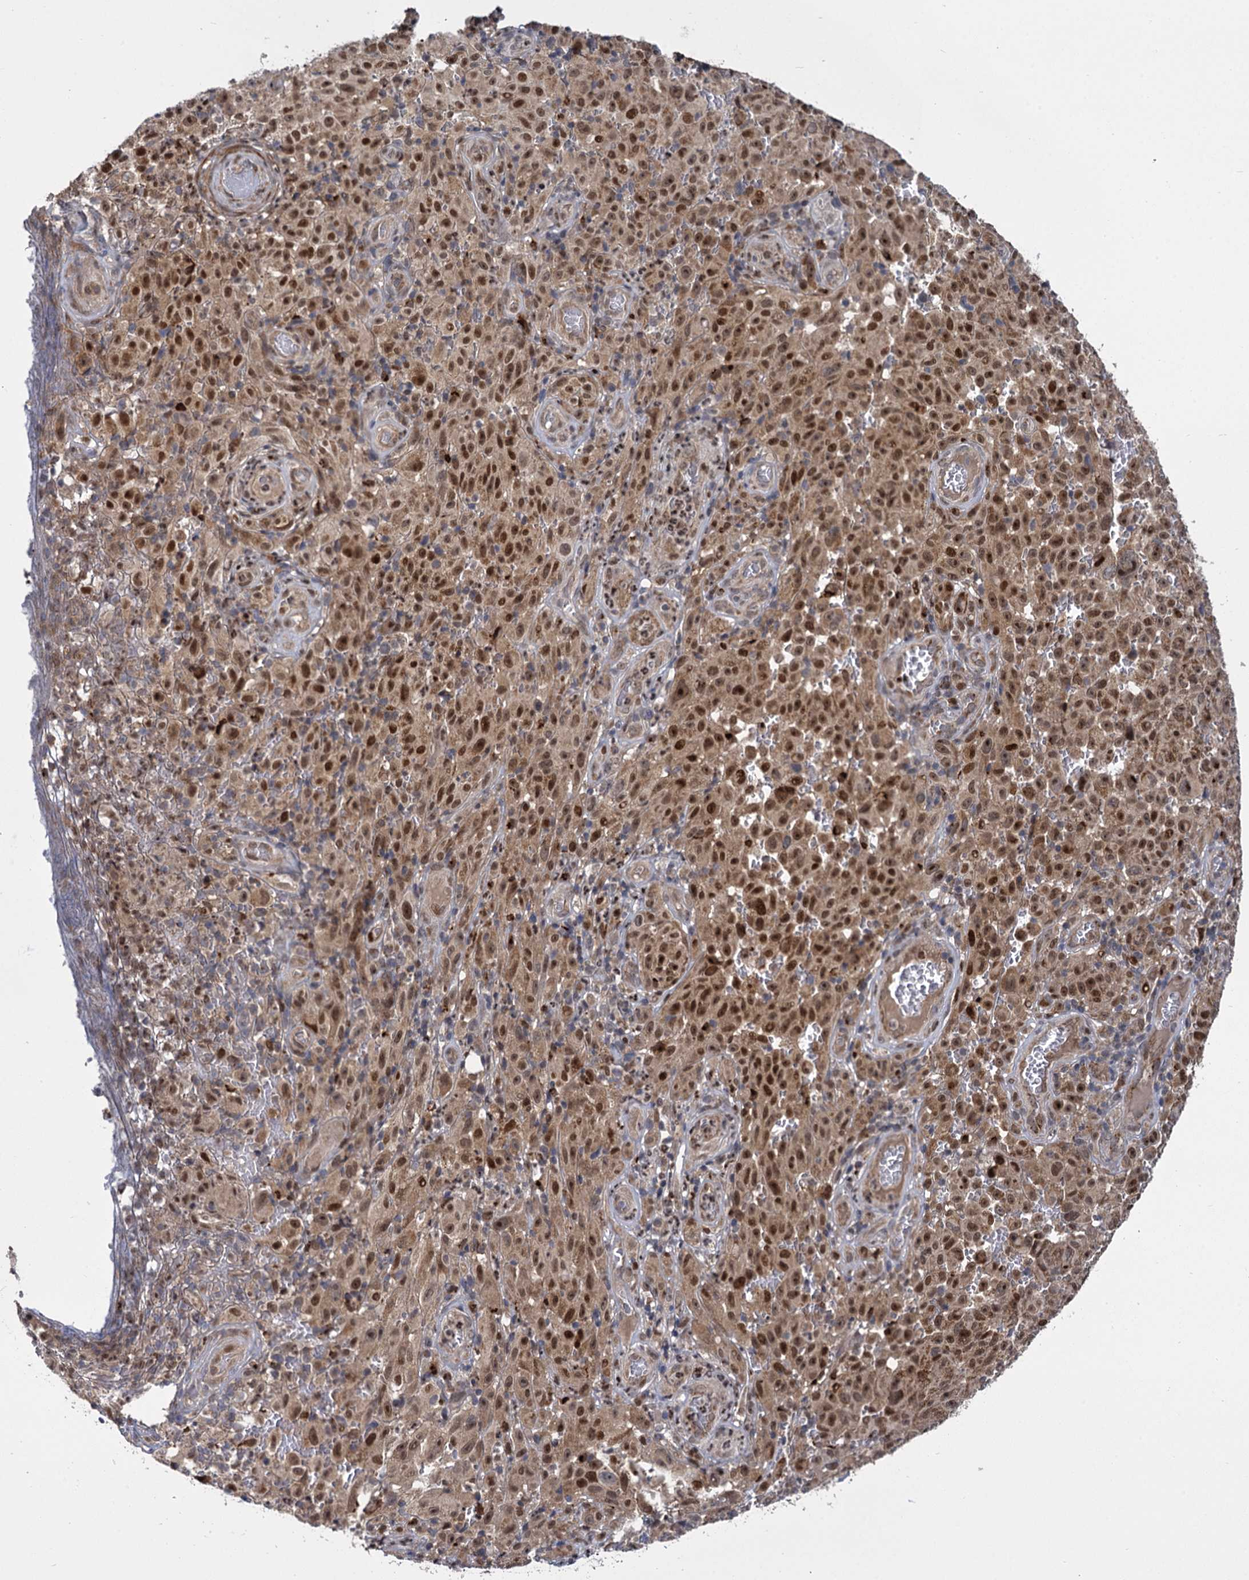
{"staining": {"intensity": "moderate", "quantity": ">75%", "location": "cytoplasmic/membranous,nuclear"}, "tissue": "melanoma", "cell_type": "Tumor cells", "image_type": "cancer", "snomed": [{"axis": "morphology", "description": "Malignant melanoma, NOS"}, {"axis": "topography", "description": "Skin"}], "caption": "This is a micrograph of immunohistochemistry (IHC) staining of malignant melanoma, which shows moderate expression in the cytoplasmic/membranous and nuclear of tumor cells.", "gene": "GAL3ST4", "patient": {"sex": "female", "age": 82}}